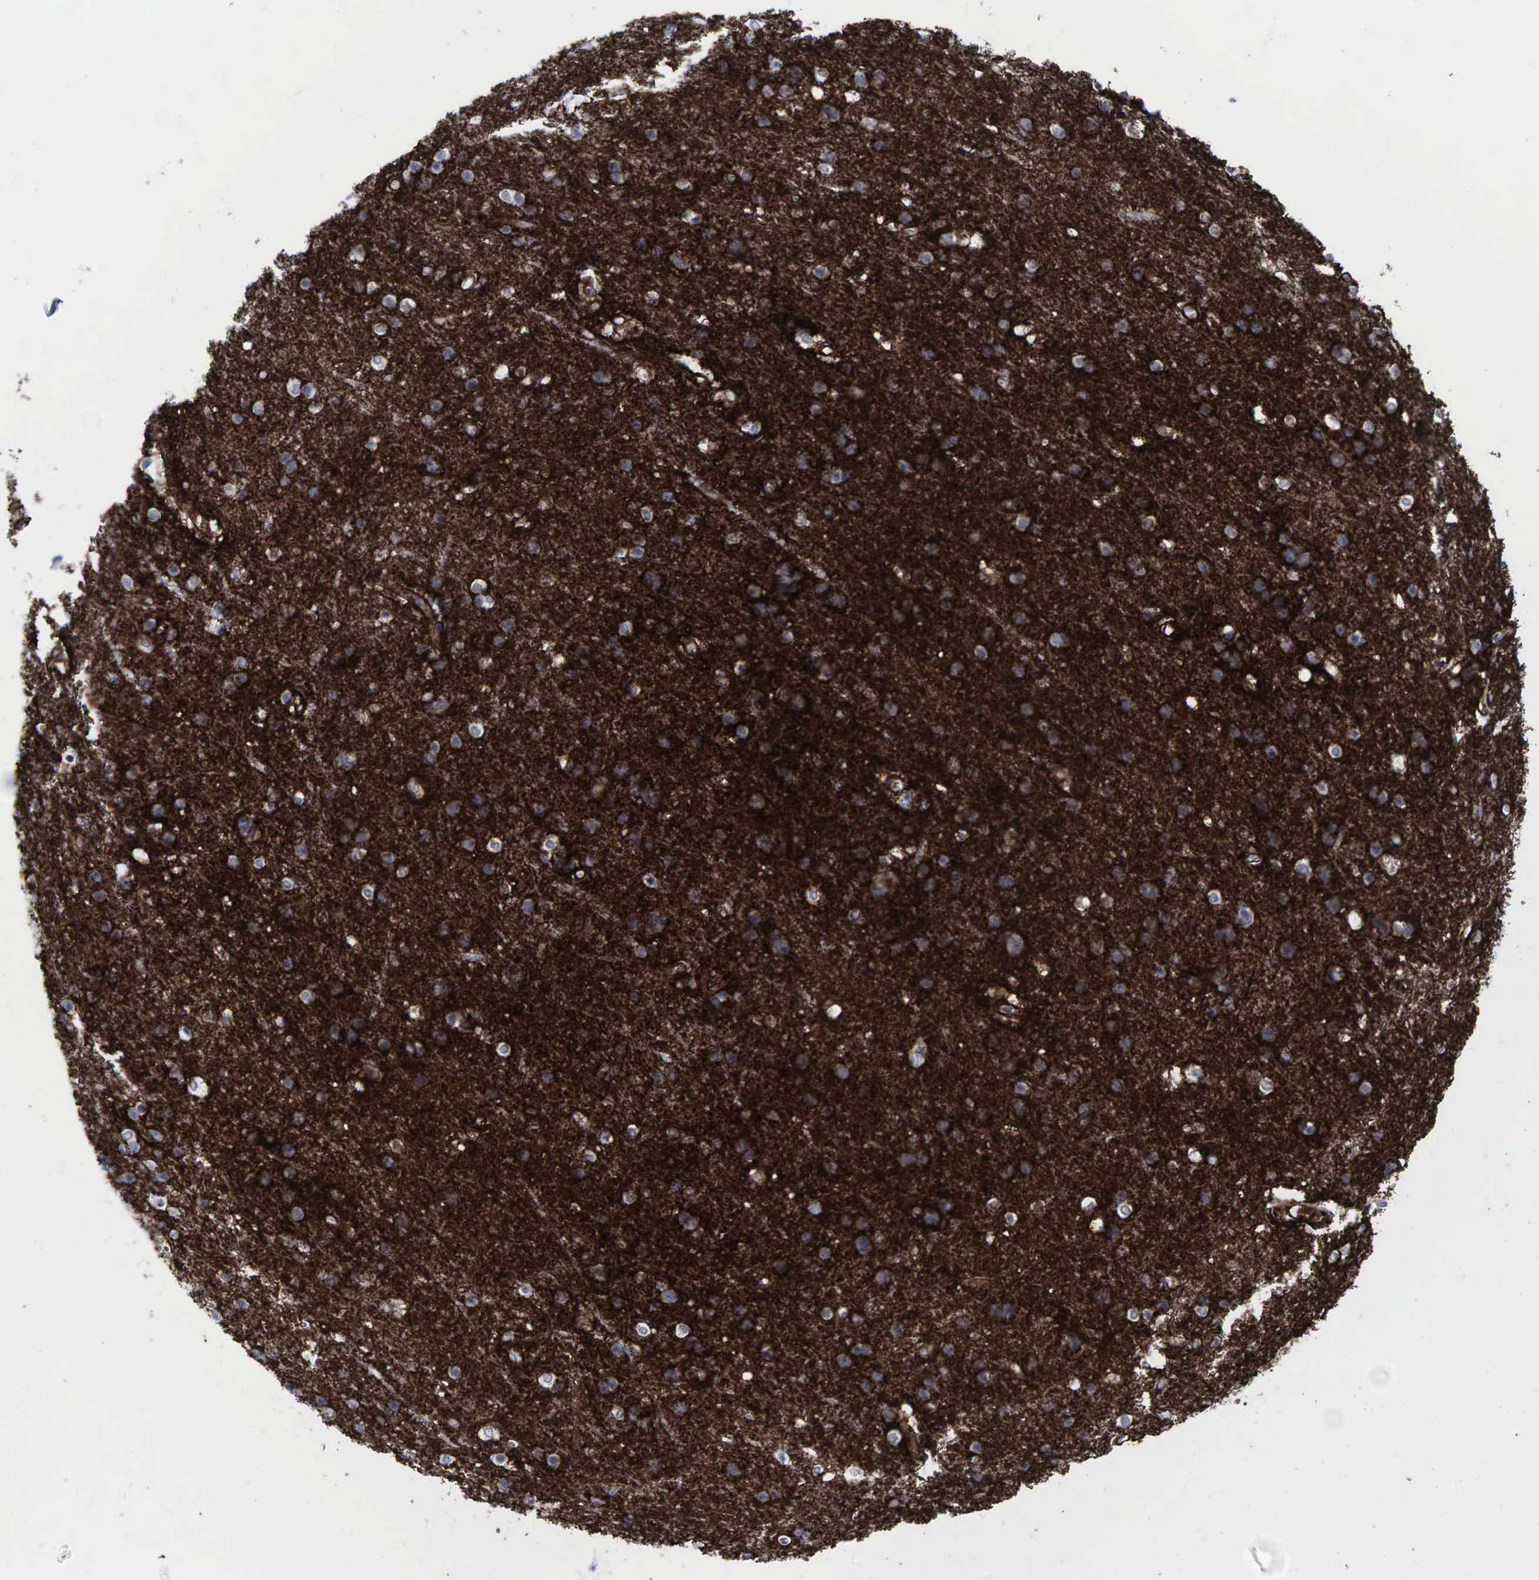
{"staining": {"intensity": "strong", "quantity": ">75%", "location": "cytoplasmic/membranous"}, "tissue": "cerebral cortex", "cell_type": "Endothelial cells", "image_type": "normal", "snomed": [{"axis": "morphology", "description": "Normal tissue, NOS"}, {"axis": "topography", "description": "Cerebral cortex"}], "caption": "Protein staining of unremarkable cerebral cortex demonstrates strong cytoplasmic/membranous positivity in about >75% of endothelial cells. (DAB (3,3'-diaminobenzidine) IHC, brown staining for protein, blue staining for nuclei).", "gene": "CD44", "patient": {"sex": "female", "age": 54}}